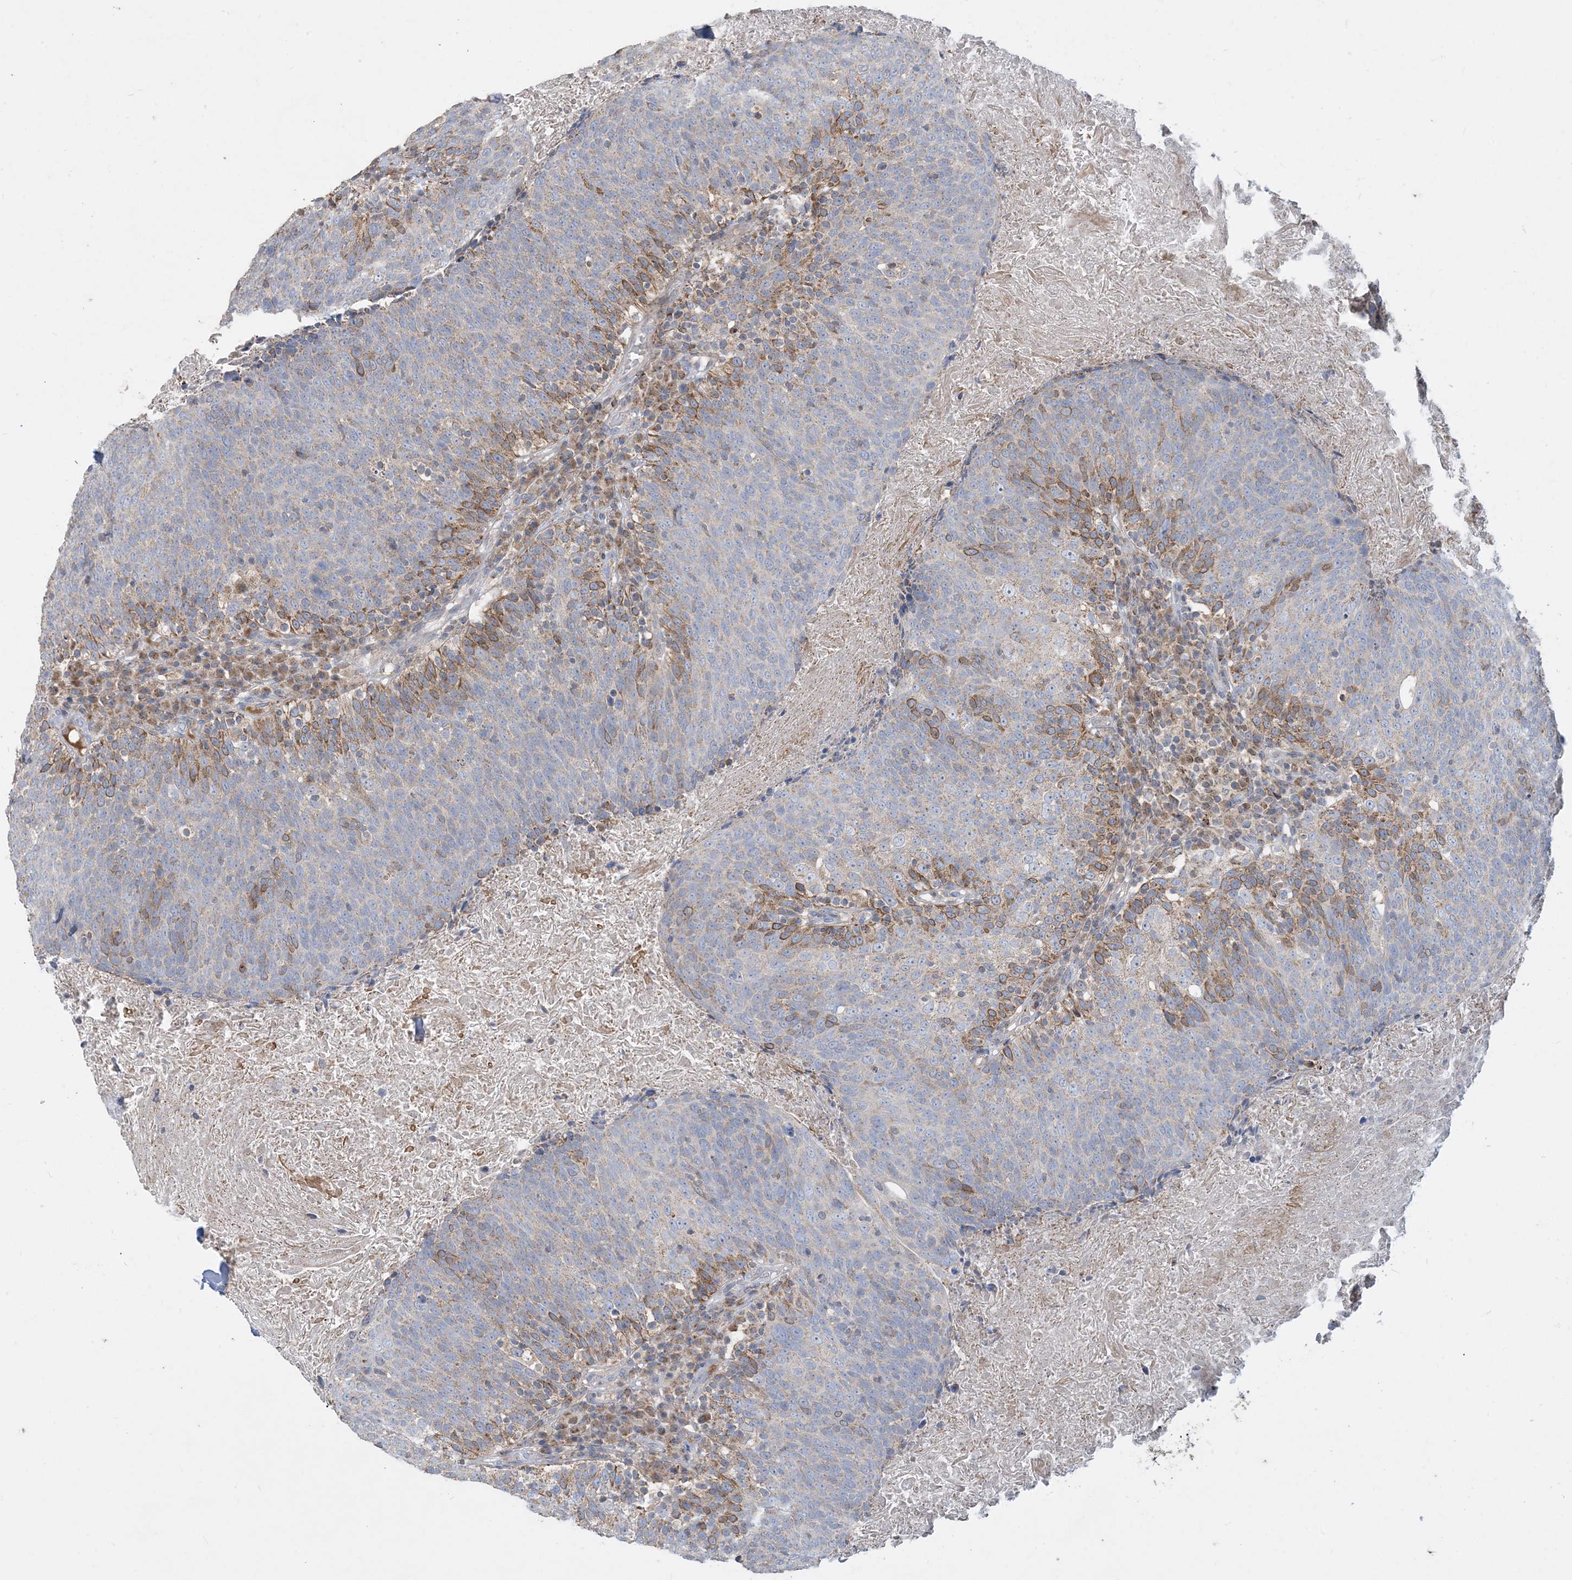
{"staining": {"intensity": "negative", "quantity": "none", "location": "none"}, "tissue": "head and neck cancer", "cell_type": "Tumor cells", "image_type": "cancer", "snomed": [{"axis": "morphology", "description": "Squamous cell carcinoma, NOS"}, {"axis": "morphology", "description": "Squamous cell carcinoma, metastatic, NOS"}, {"axis": "topography", "description": "Lymph node"}, {"axis": "topography", "description": "Head-Neck"}], "caption": "Head and neck cancer was stained to show a protein in brown. There is no significant expression in tumor cells.", "gene": "ECHDC1", "patient": {"sex": "male", "age": 62}}